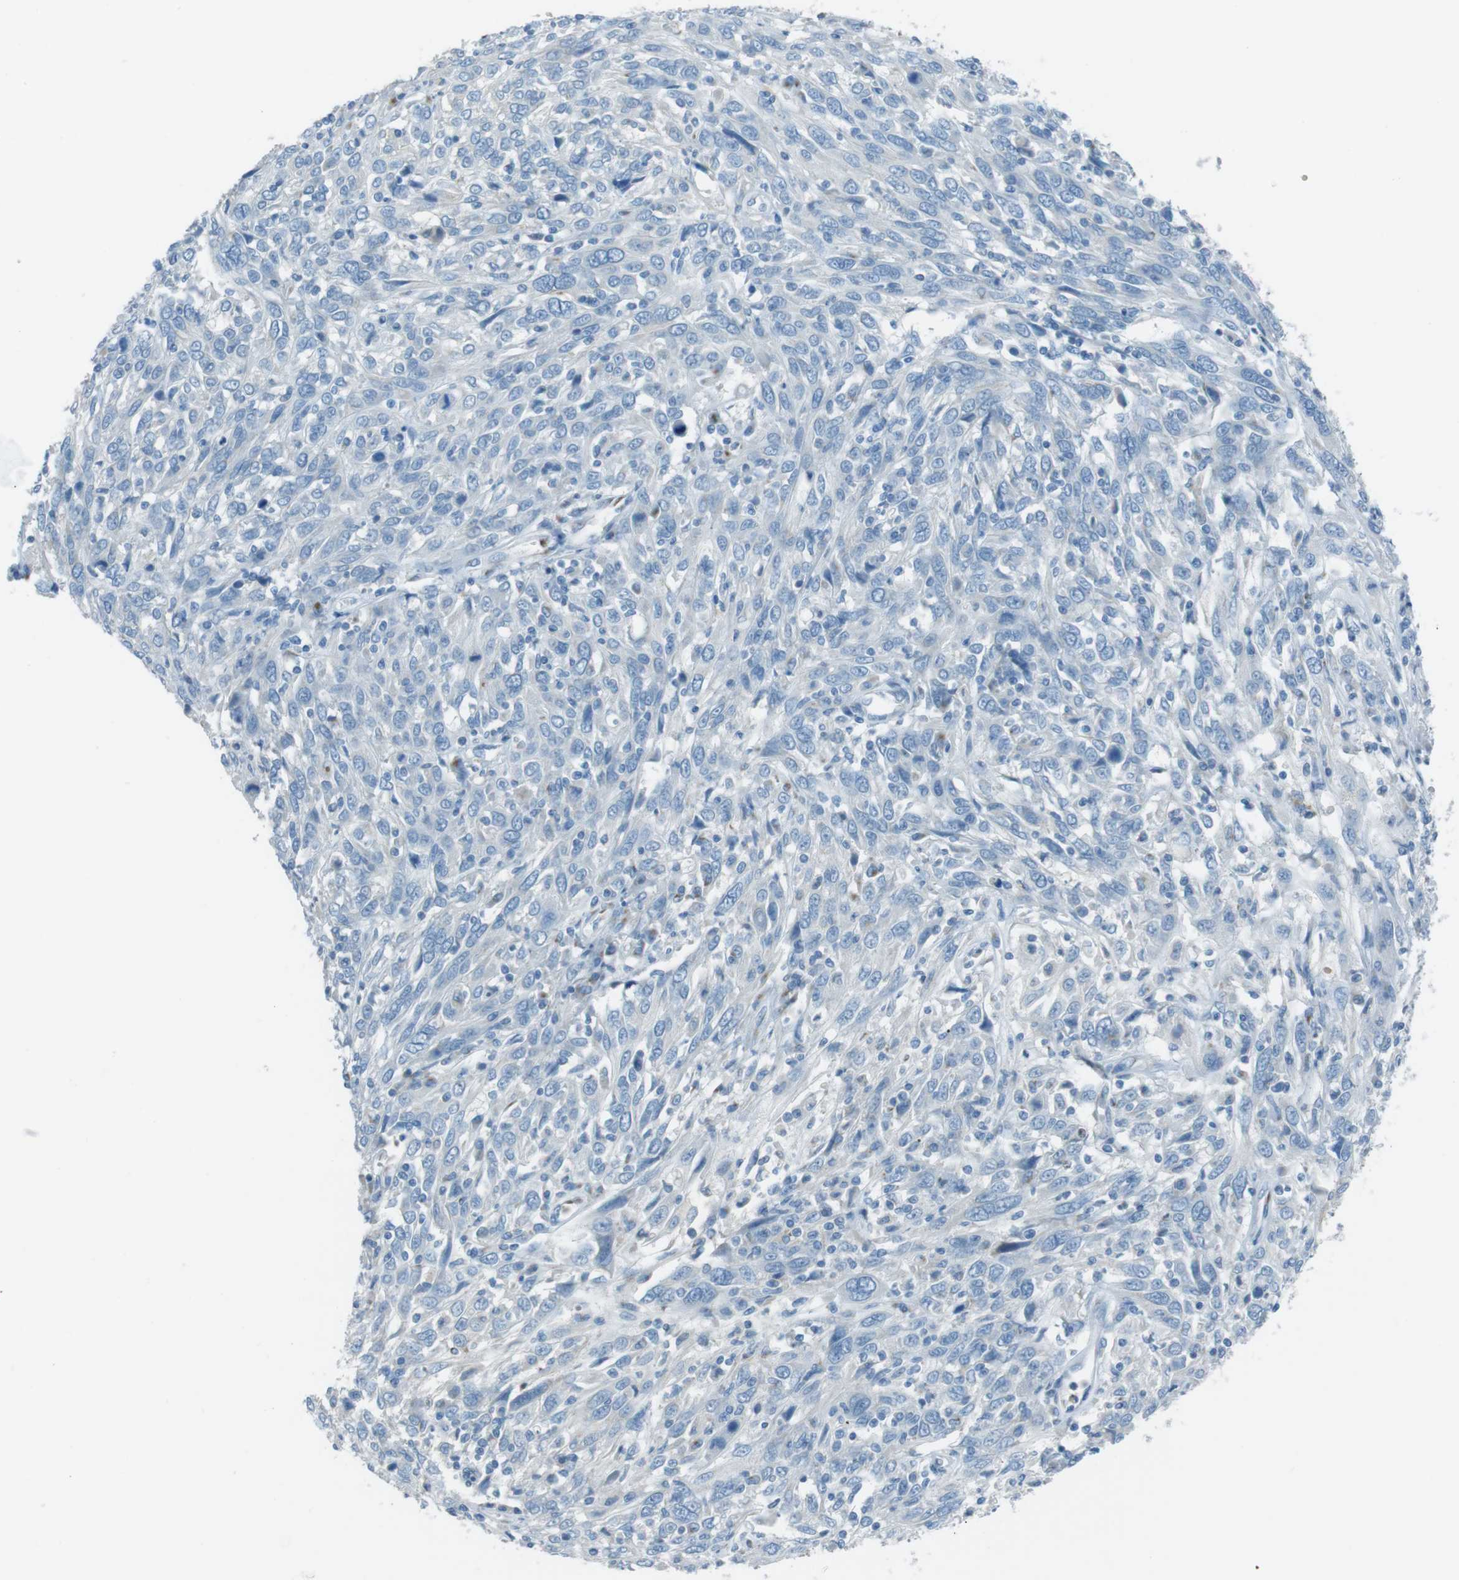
{"staining": {"intensity": "negative", "quantity": "none", "location": "none"}, "tissue": "cervical cancer", "cell_type": "Tumor cells", "image_type": "cancer", "snomed": [{"axis": "morphology", "description": "Squamous cell carcinoma, NOS"}, {"axis": "topography", "description": "Cervix"}], "caption": "Tumor cells show no significant positivity in cervical cancer.", "gene": "TXNDC15", "patient": {"sex": "female", "age": 46}}